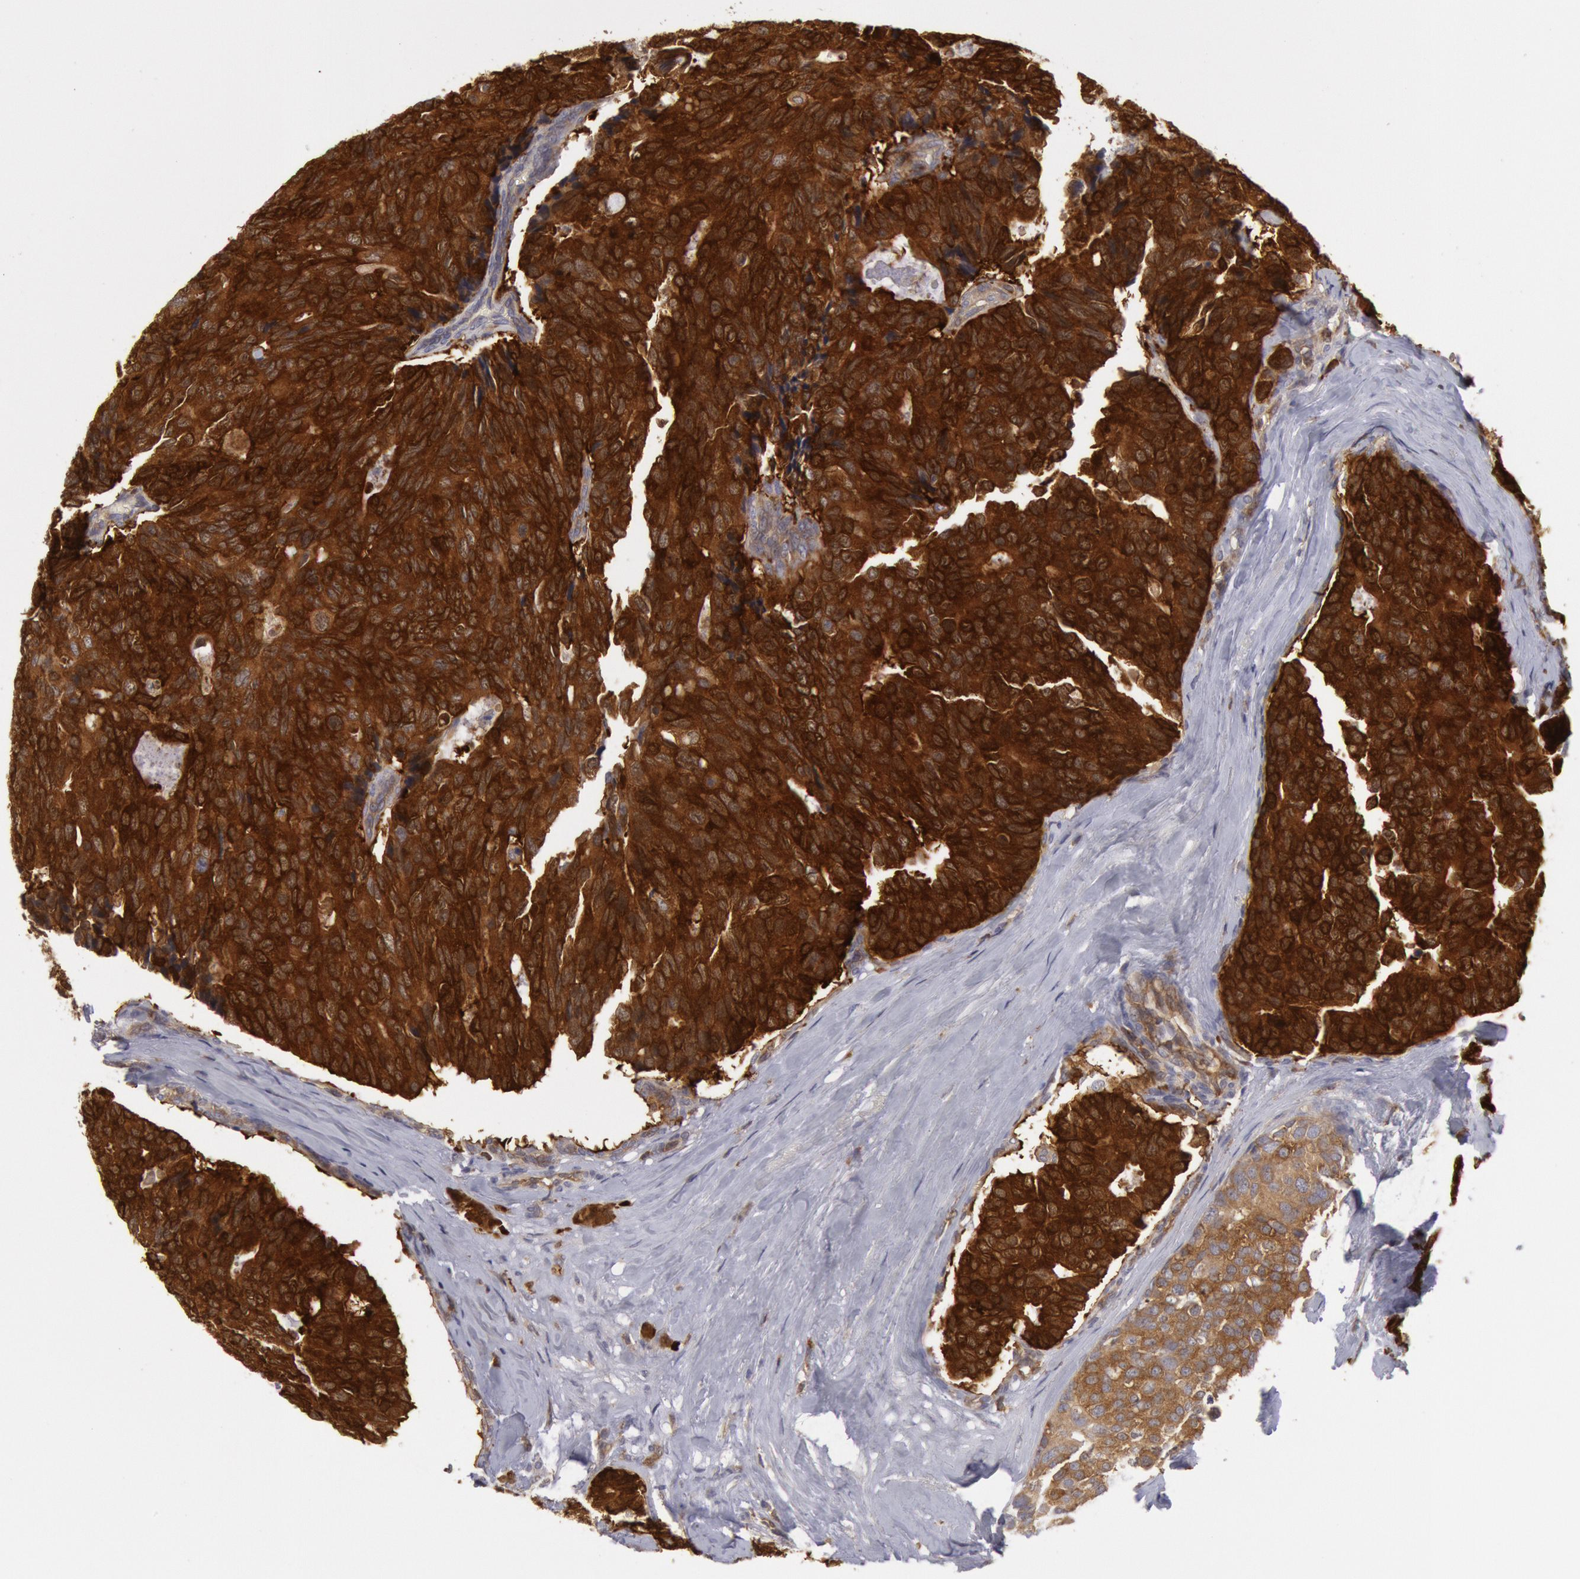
{"staining": {"intensity": "strong", "quantity": ">75%", "location": "cytoplasmic/membranous"}, "tissue": "breast cancer", "cell_type": "Tumor cells", "image_type": "cancer", "snomed": [{"axis": "morphology", "description": "Duct carcinoma"}, {"axis": "topography", "description": "Breast"}], "caption": "Protein staining of breast cancer tissue exhibits strong cytoplasmic/membranous positivity in about >75% of tumor cells.", "gene": "IKBKB", "patient": {"sex": "female", "age": 69}}